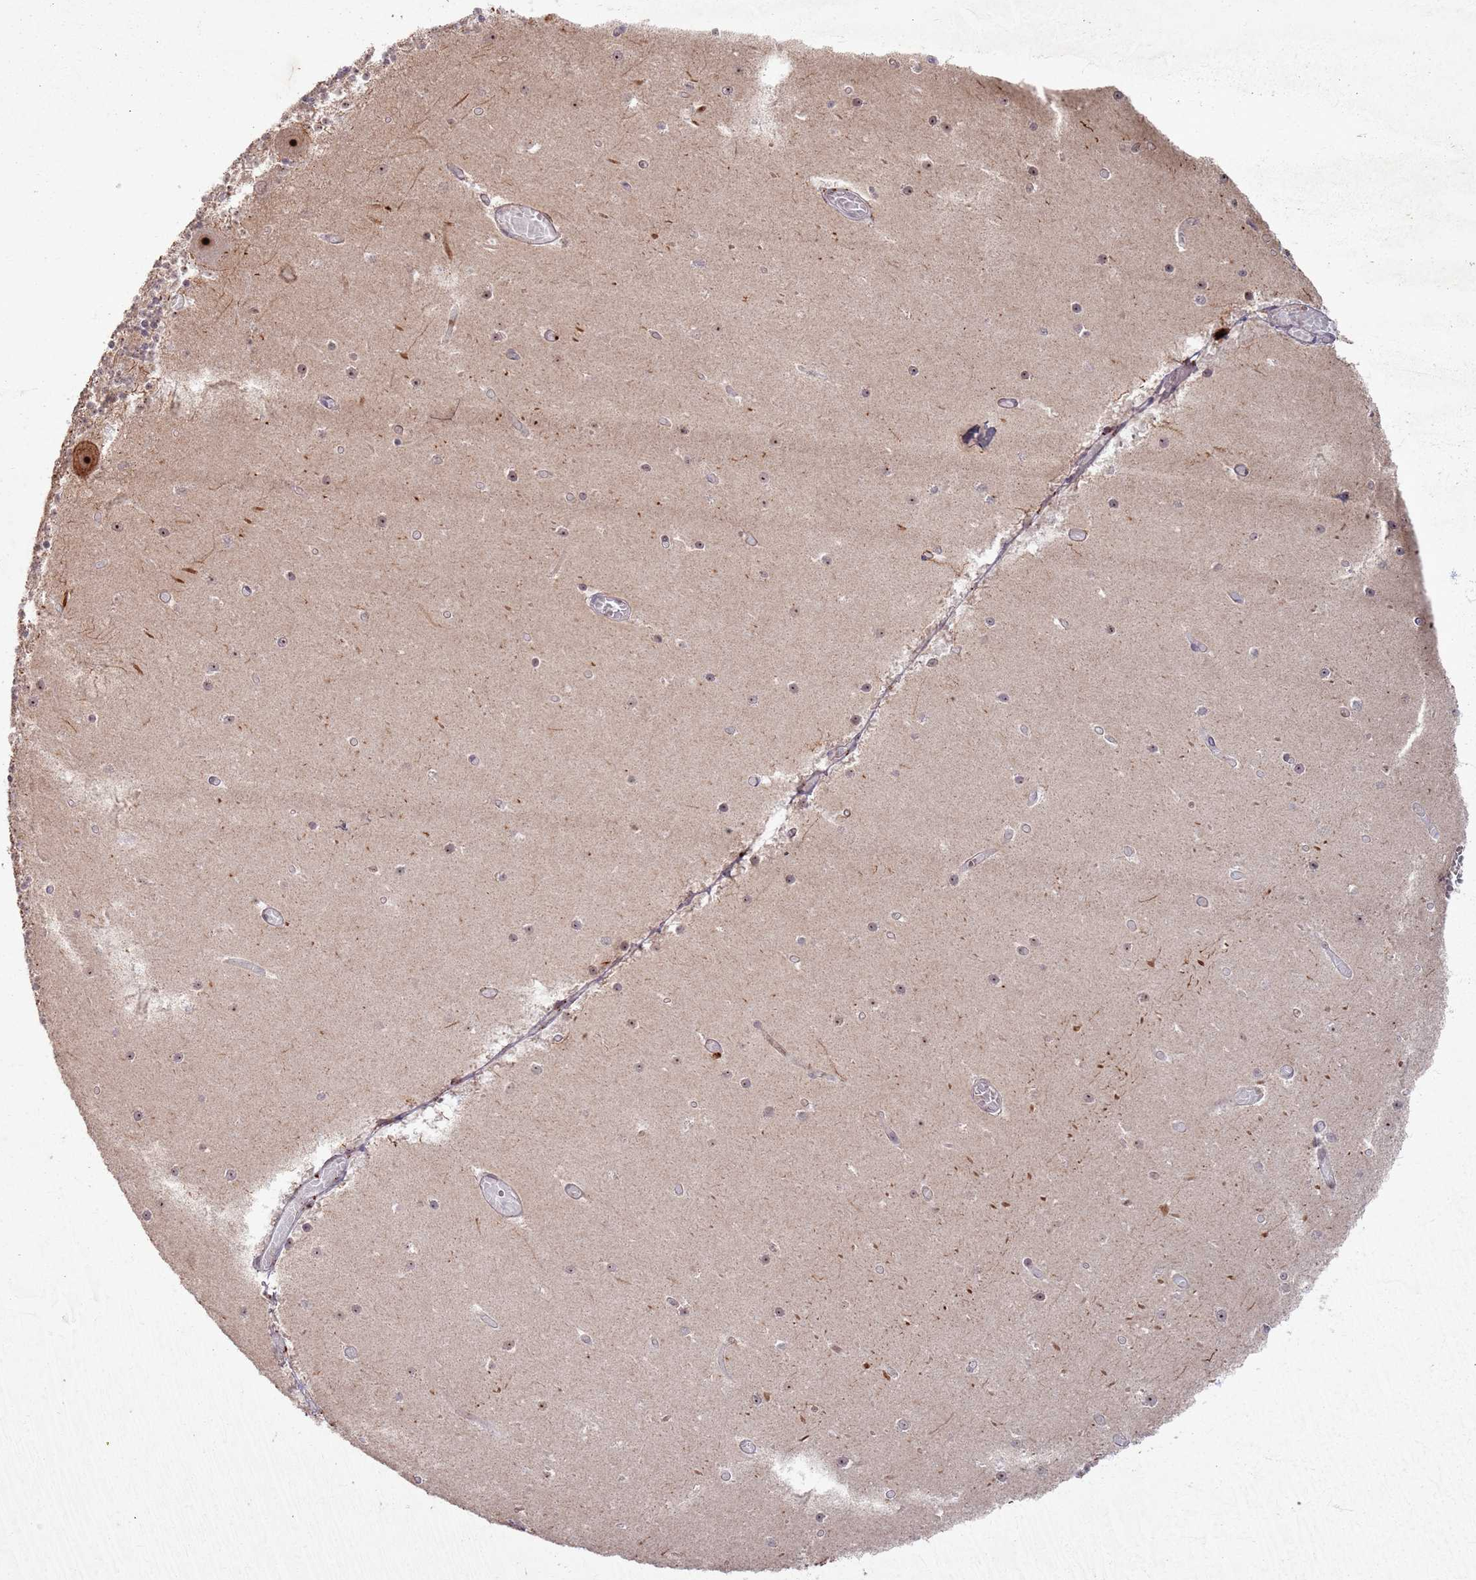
{"staining": {"intensity": "weak", "quantity": "25%-75%", "location": "nuclear"}, "tissue": "cerebellum", "cell_type": "Cells in granular layer", "image_type": "normal", "snomed": [{"axis": "morphology", "description": "Normal tissue, NOS"}, {"axis": "topography", "description": "Cerebellum"}], "caption": "IHC histopathology image of unremarkable cerebellum: cerebellum stained using immunohistochemistry displays low levels of weak protein expression localized specifically in the nuclear of cells in granular layer, appearing as a nuclear brown color.", "gene": "UTP11", "patient": {"sex": "female", "age": 28}}